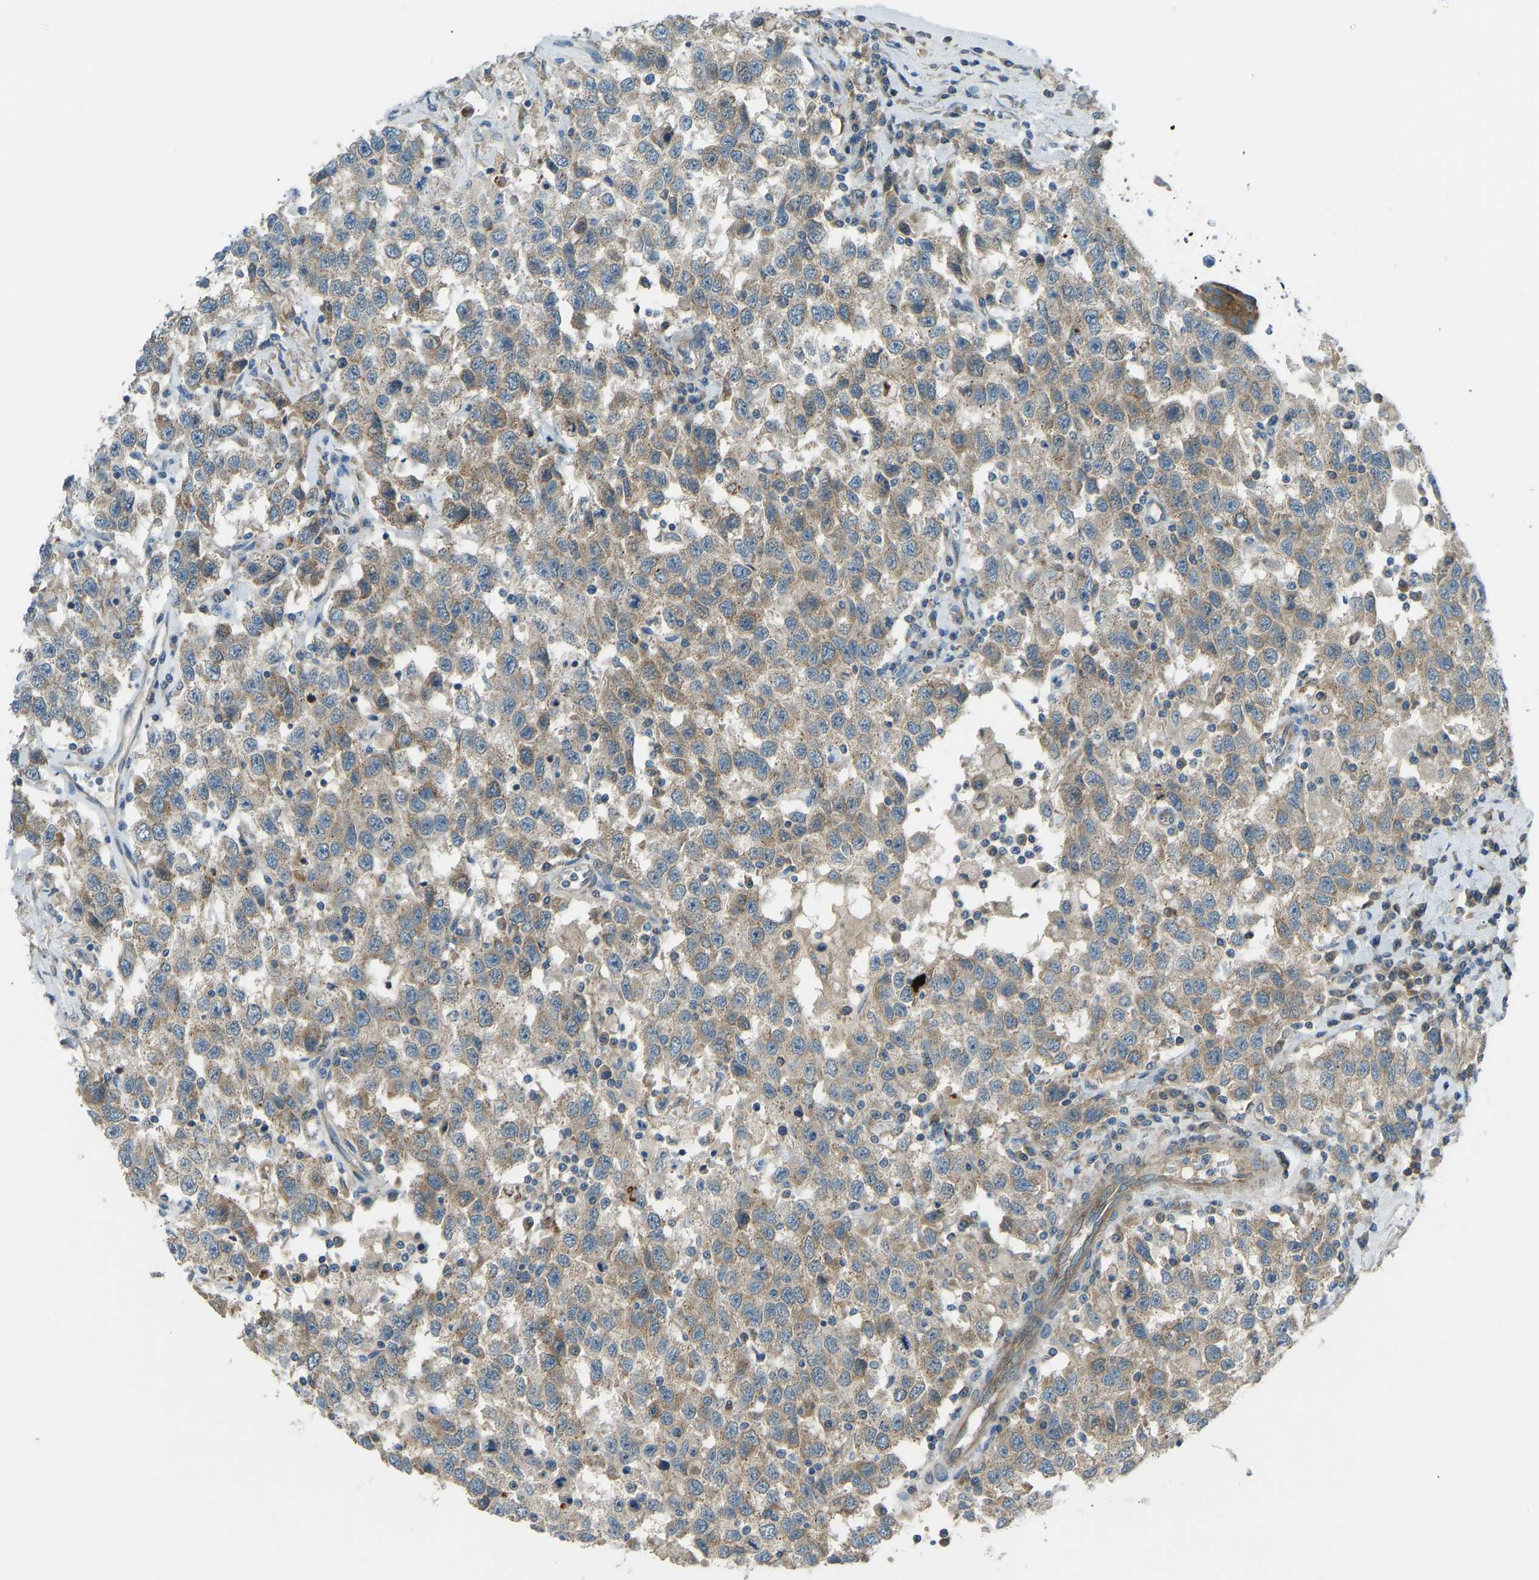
{"staining": {"intensity": "moderate", "quantity": ">75%", "location": "cytoplasmic/membranous"}, "tissue": "testis cancer", "cell_type": "Tumor cells", "image_type": "cancer", "snomed": [{"axis": "morphology", "description": "Seminoma, NOS"}, {"axis": "topography", "description": "Testis"}], "caption": "Human seminoma (testis) stained for a protein (brown) demonstrates moderate cytoplasmic/membranous positive expression in about >75% of tumor cells.", "gene": "STAU2", "patient": {"sex": "male", "age": 41}}